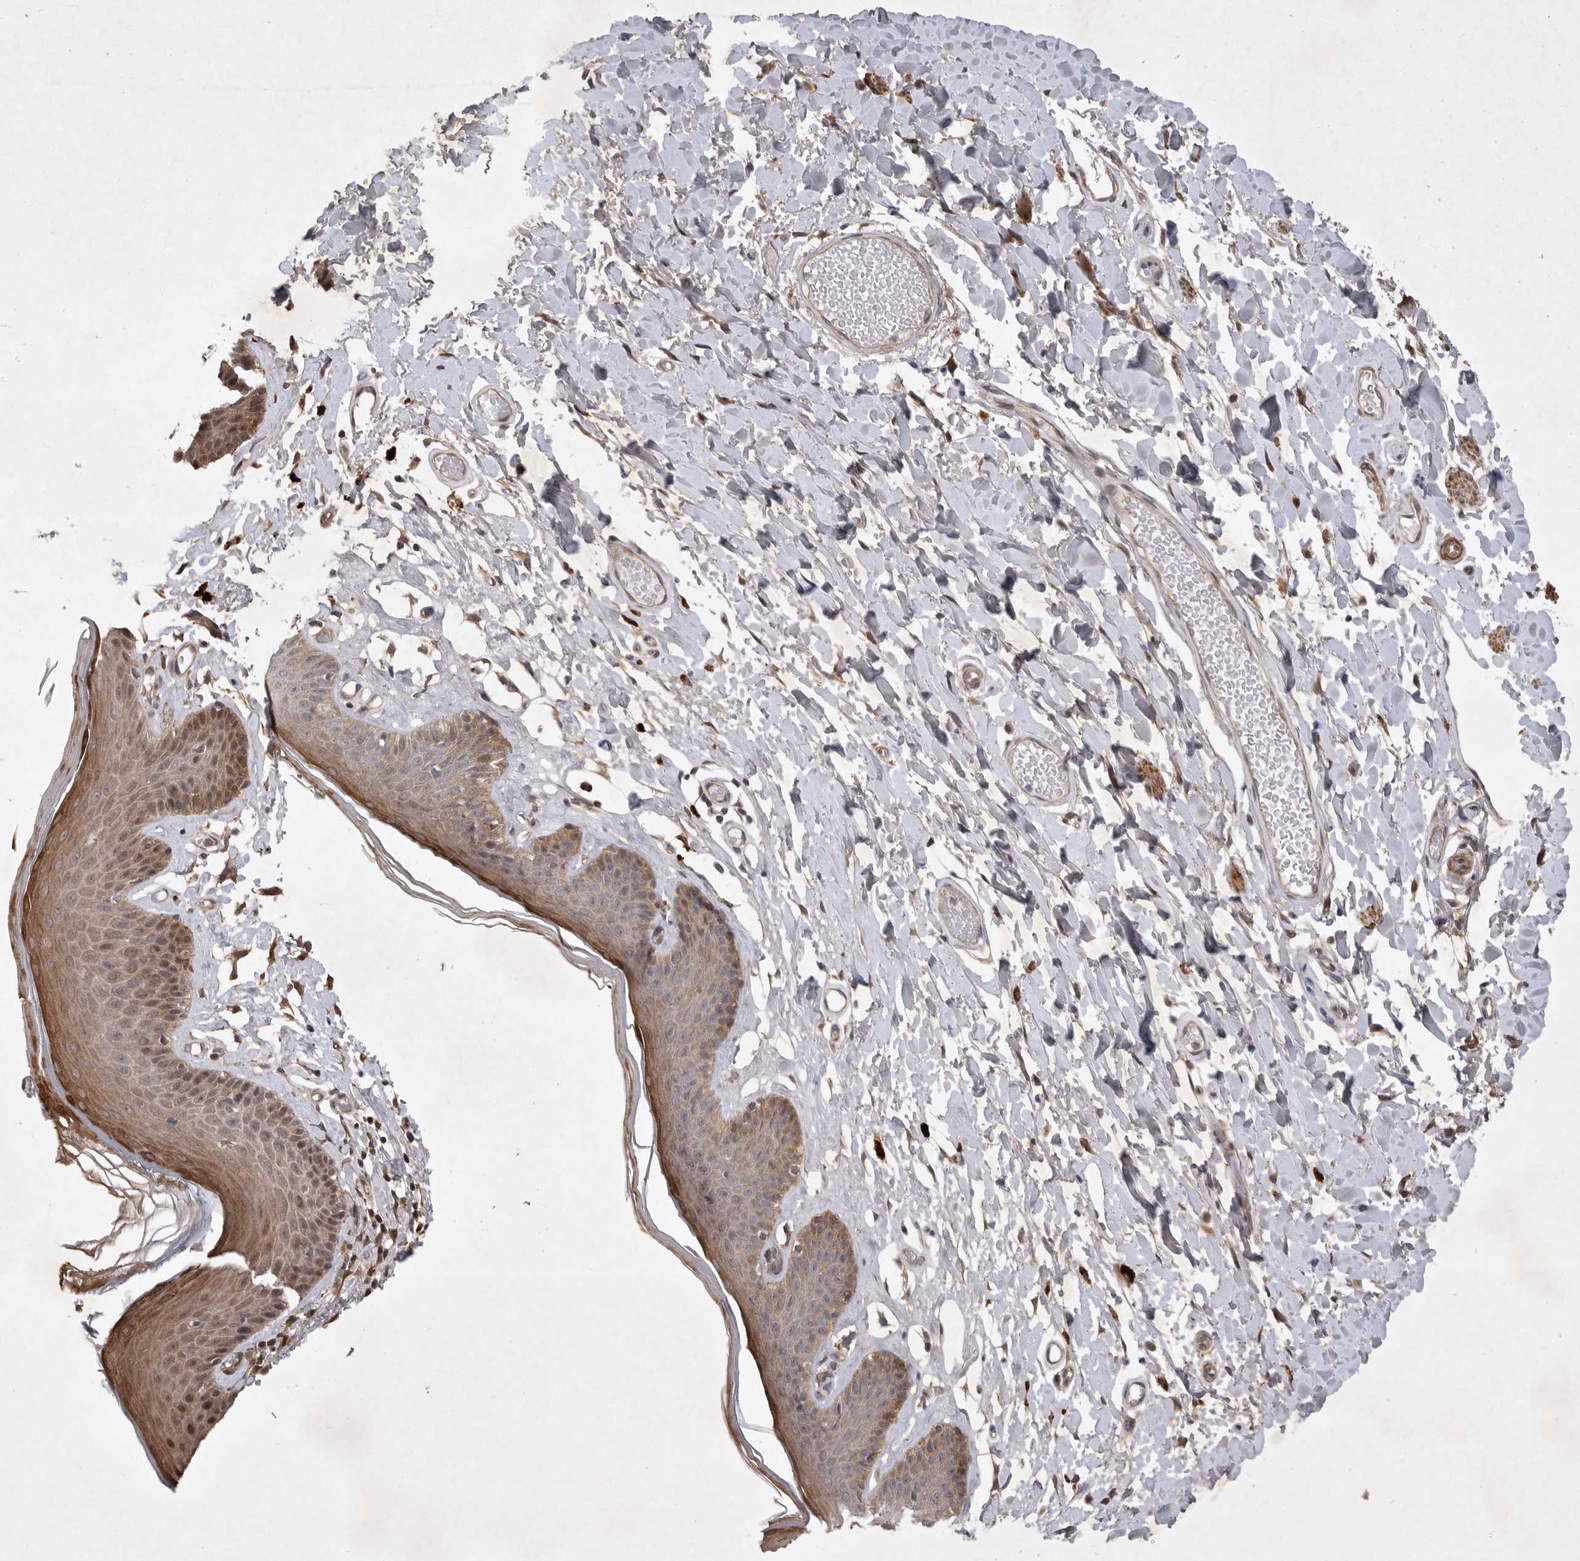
{"staining": {"intensity": "moderate", "quantity": "25%-75%", "location": "cytoplasmic/membranous,nuclear"}, "tissue": "skin", "cell_type": "Epidermal cells", "image_type": "normal", "snomed": [{"axis": "morphology", "description": "Normal tissue, NOS"}, {"axis": "topography", "description": "Vulva"}], "caption": "Immunohistochemical staining of benign human skin displays 25%-75% levels of moderate cytoplasmic/membranous,nuclear protein expression in approximately 25%-75% of epidermal cells. The staining was performed using DAB (3,3'-diaminobenzidine) to visualize the protein expression in brown, while the nuclei were stained in blue with hematoxylin (Magnification: 20x).", "gene": "EDEM3", "patient": {"sex": "female", "age": 73}}